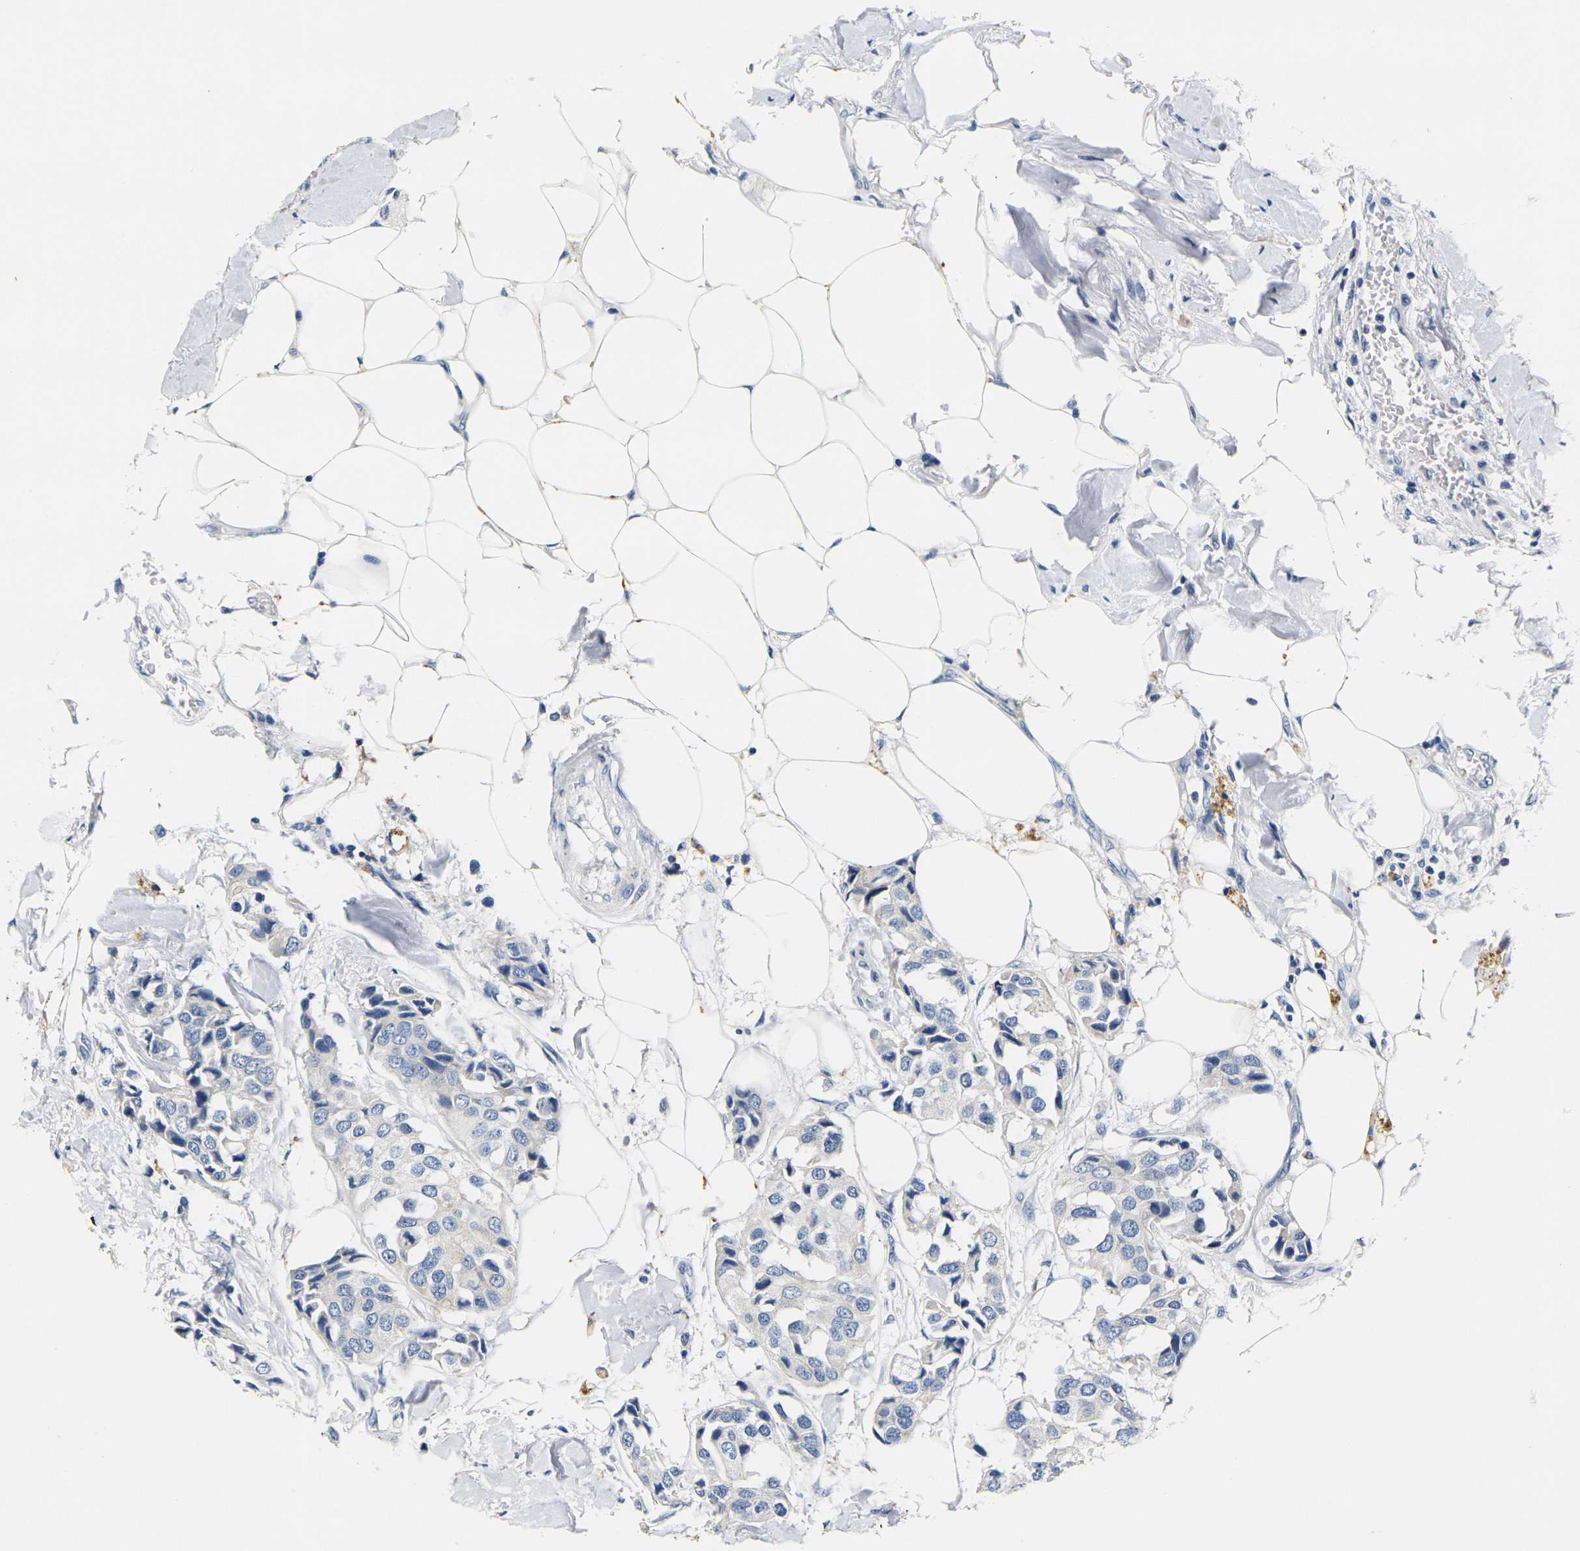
{"staining": {"intensity": "negative", "quantity": "none", "location": "none"}, "tissue": "breast cancer", "cell_type": "Tumor cells", "image_type": "cancer", "snomed": [{"axis": "morphology", "description": "Duct carcinoma"}, {"axis": "topography", "description": "Breast"}], "caption": "Immunohistochemistry of human breast cancer (infiltrating ductal carcinoma) demonstrates no positivity in tumor cells.", "gene": "NOCT", "patient": {"sex": "female", "age": 80}}